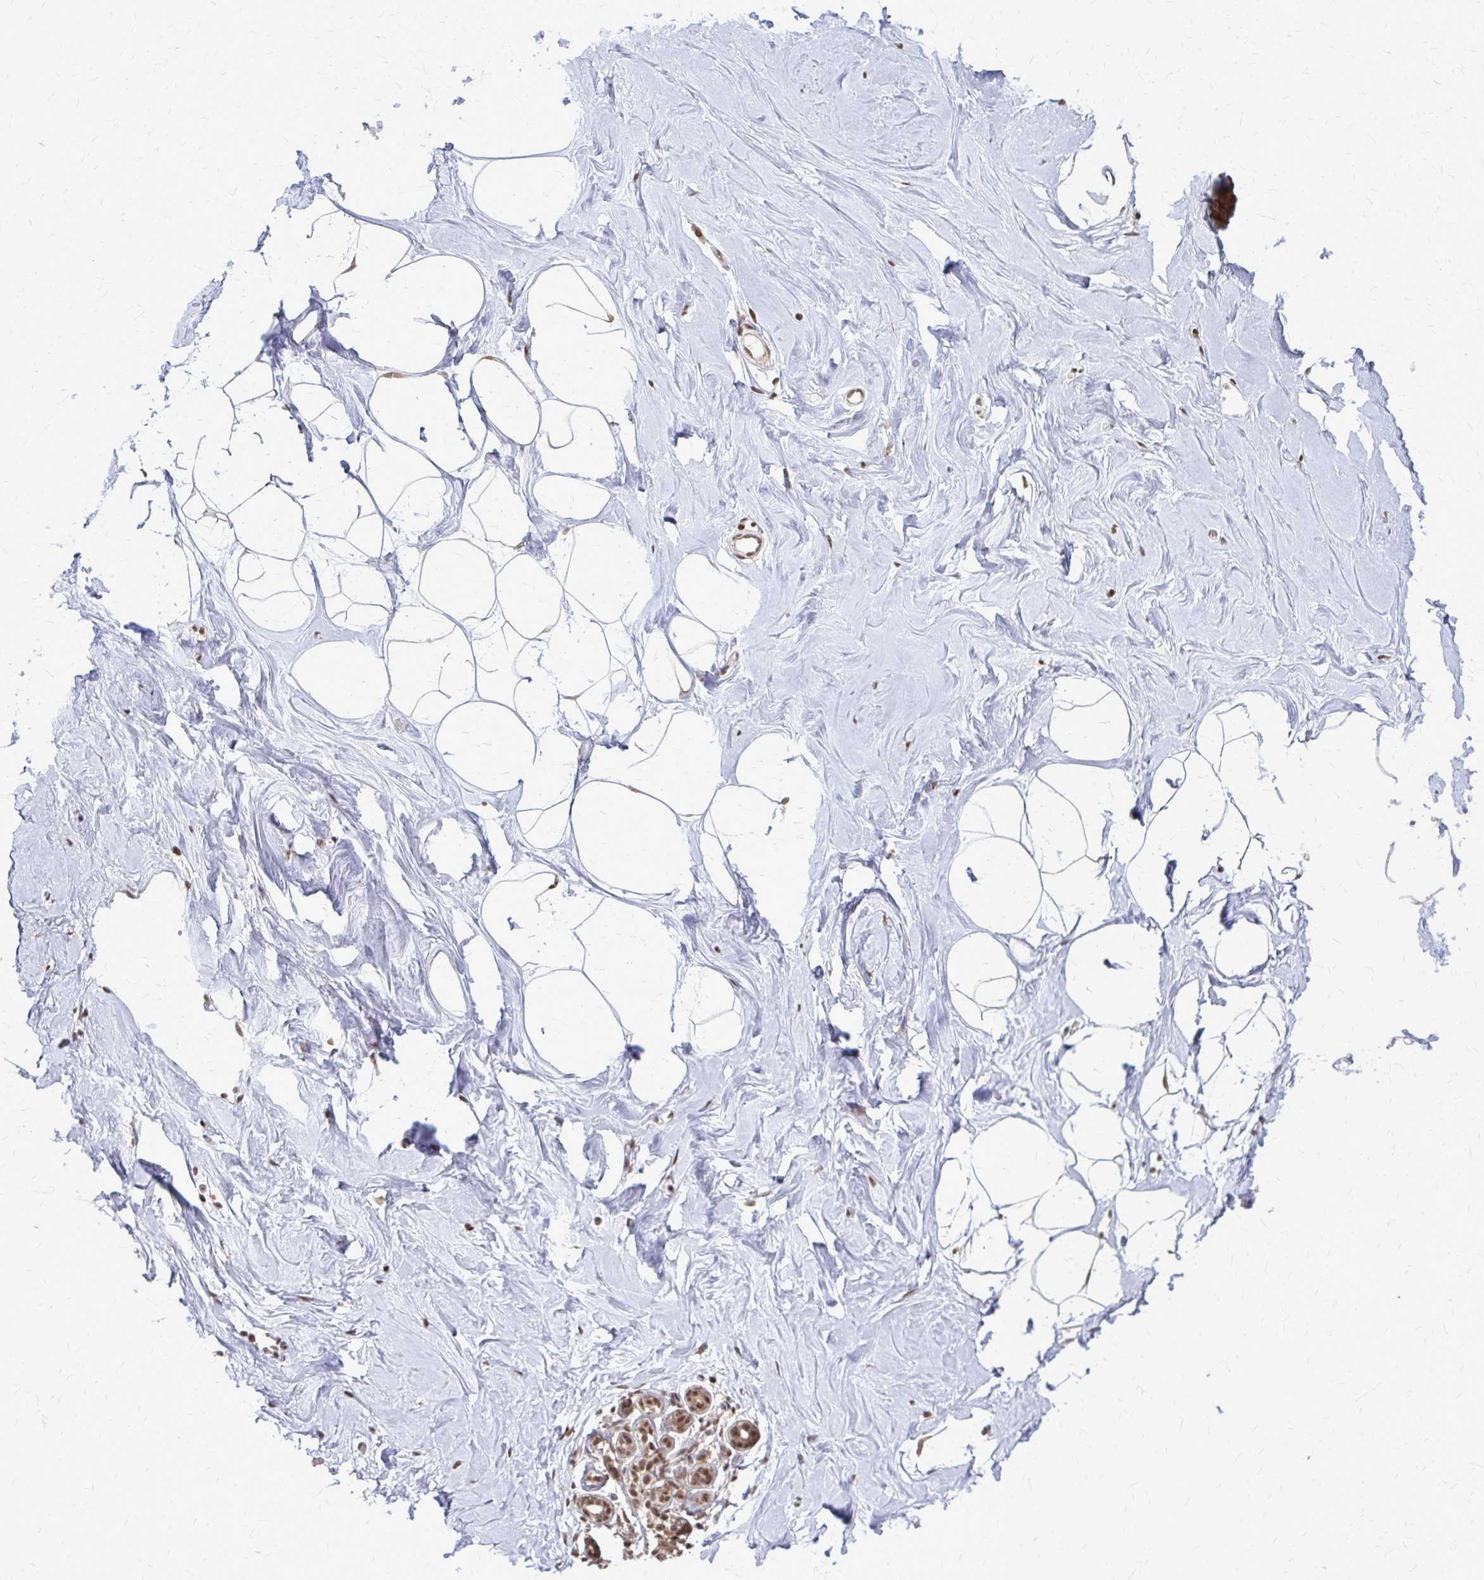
{"staining": {"intensity": "negative", "quantity": "none", "location": "none"}, "tissue": "breast", "cell_type": "Adipocytes", "image_type": "normal", "snomed": [{"axis": "morphology", "description": "Normal tissue, NOS"}, {"axis": "topography", "description": "Breast"}], "caption": "The photomicrograph displays no significant positivity in adipocytes of breast.", "gene": "HDAC3", "patient": {"sex": "female", "age": 32}}